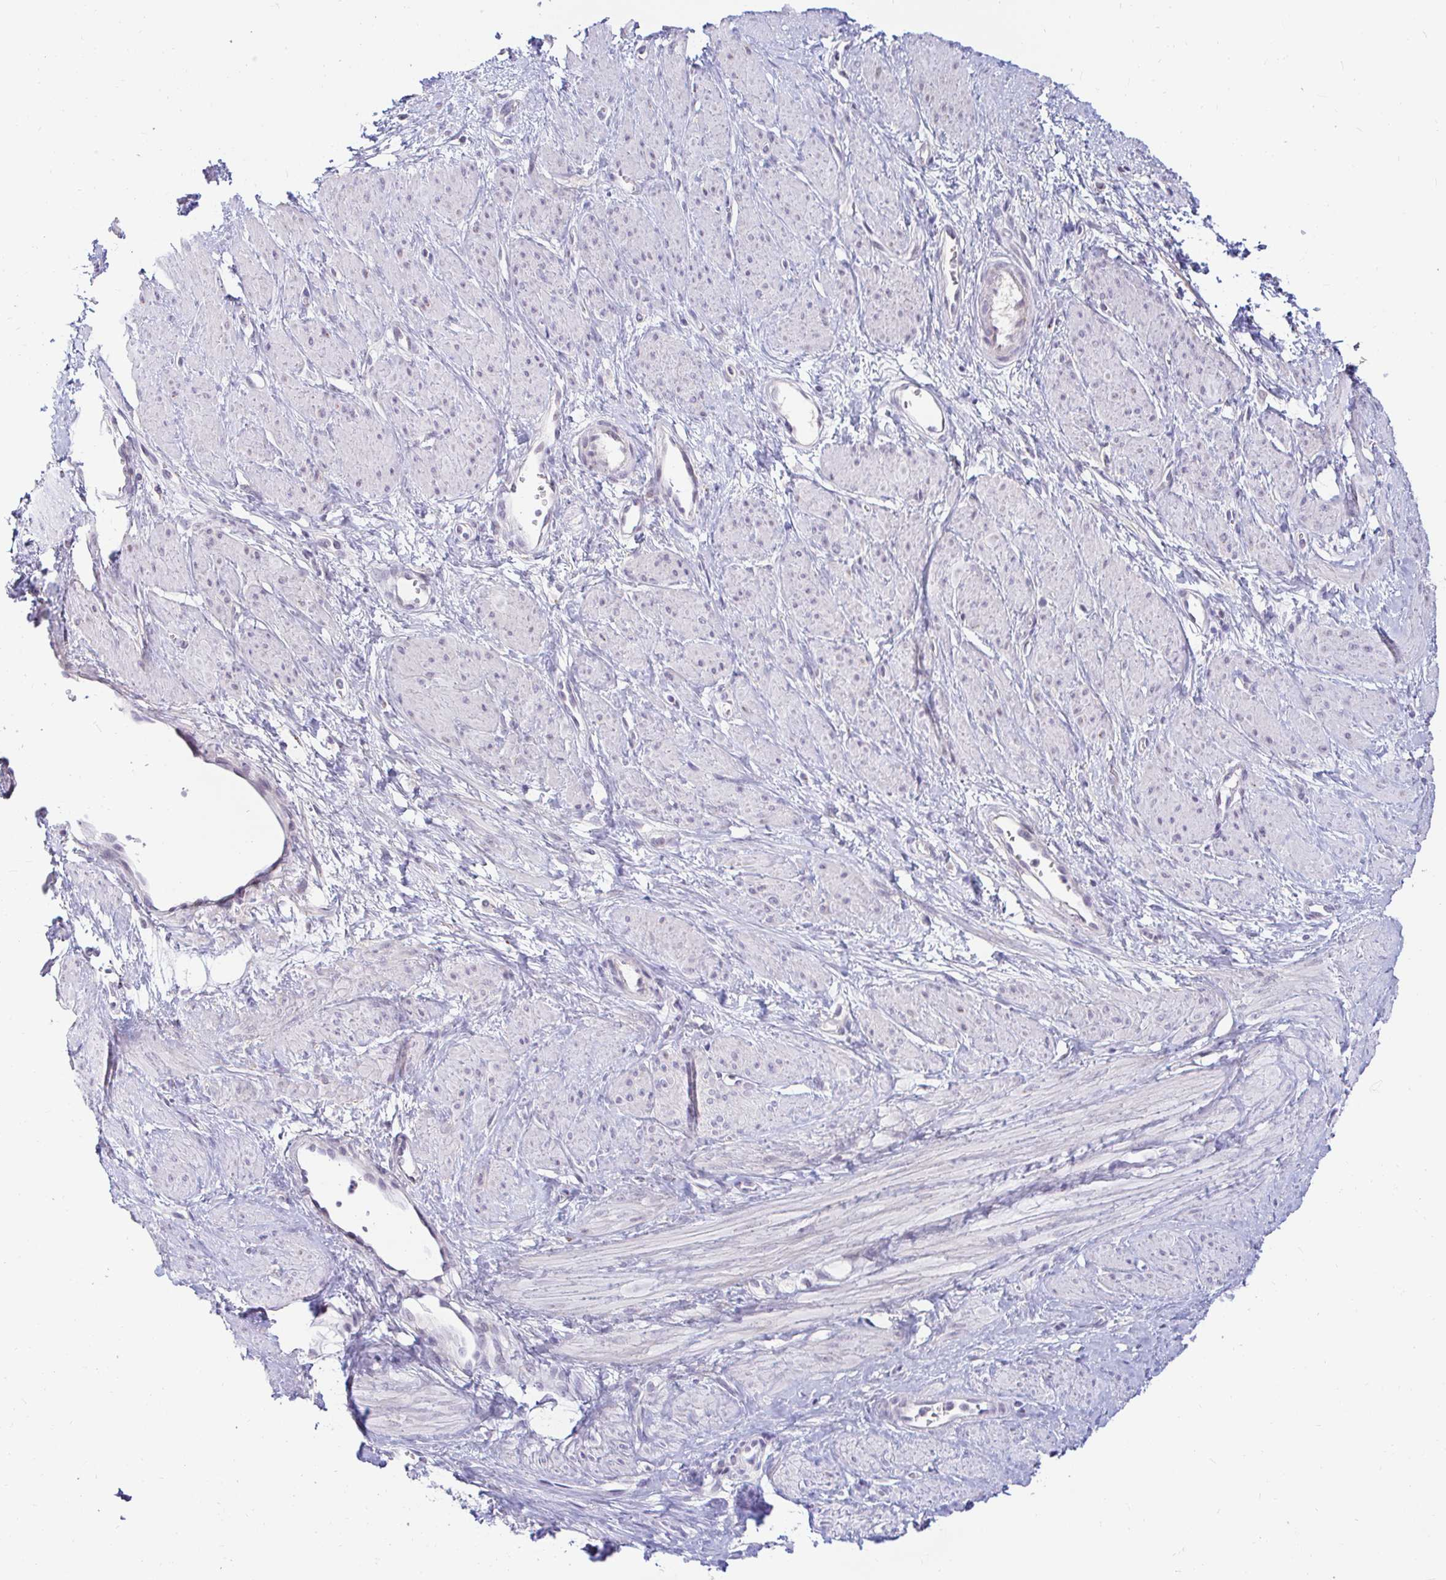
{"staining": {"intensity": "negative", "quantity": "none", "location": "none"}, "tissue": "smooth muscle", "cell_type": "Smooth muscle cells", "image_type": "normal", "snomed": [{"axis": "morphology", "description": "Normal tissue, NOS"}, {"axis": "topography", "description": "Smooth muscle"}, {"axis": "topography", "description": "Uterus"}], "caption": "Smooth muscle was stained to show a protein in brown. There is no significant staining in smooth muscle cells. (Stains: DAB IHC with hematoxylin counter stain, Microscopy: brightfield microscopy at high magnification).", "gene": "OR51D1", "patient": {"sex": "female", "age": 39}}